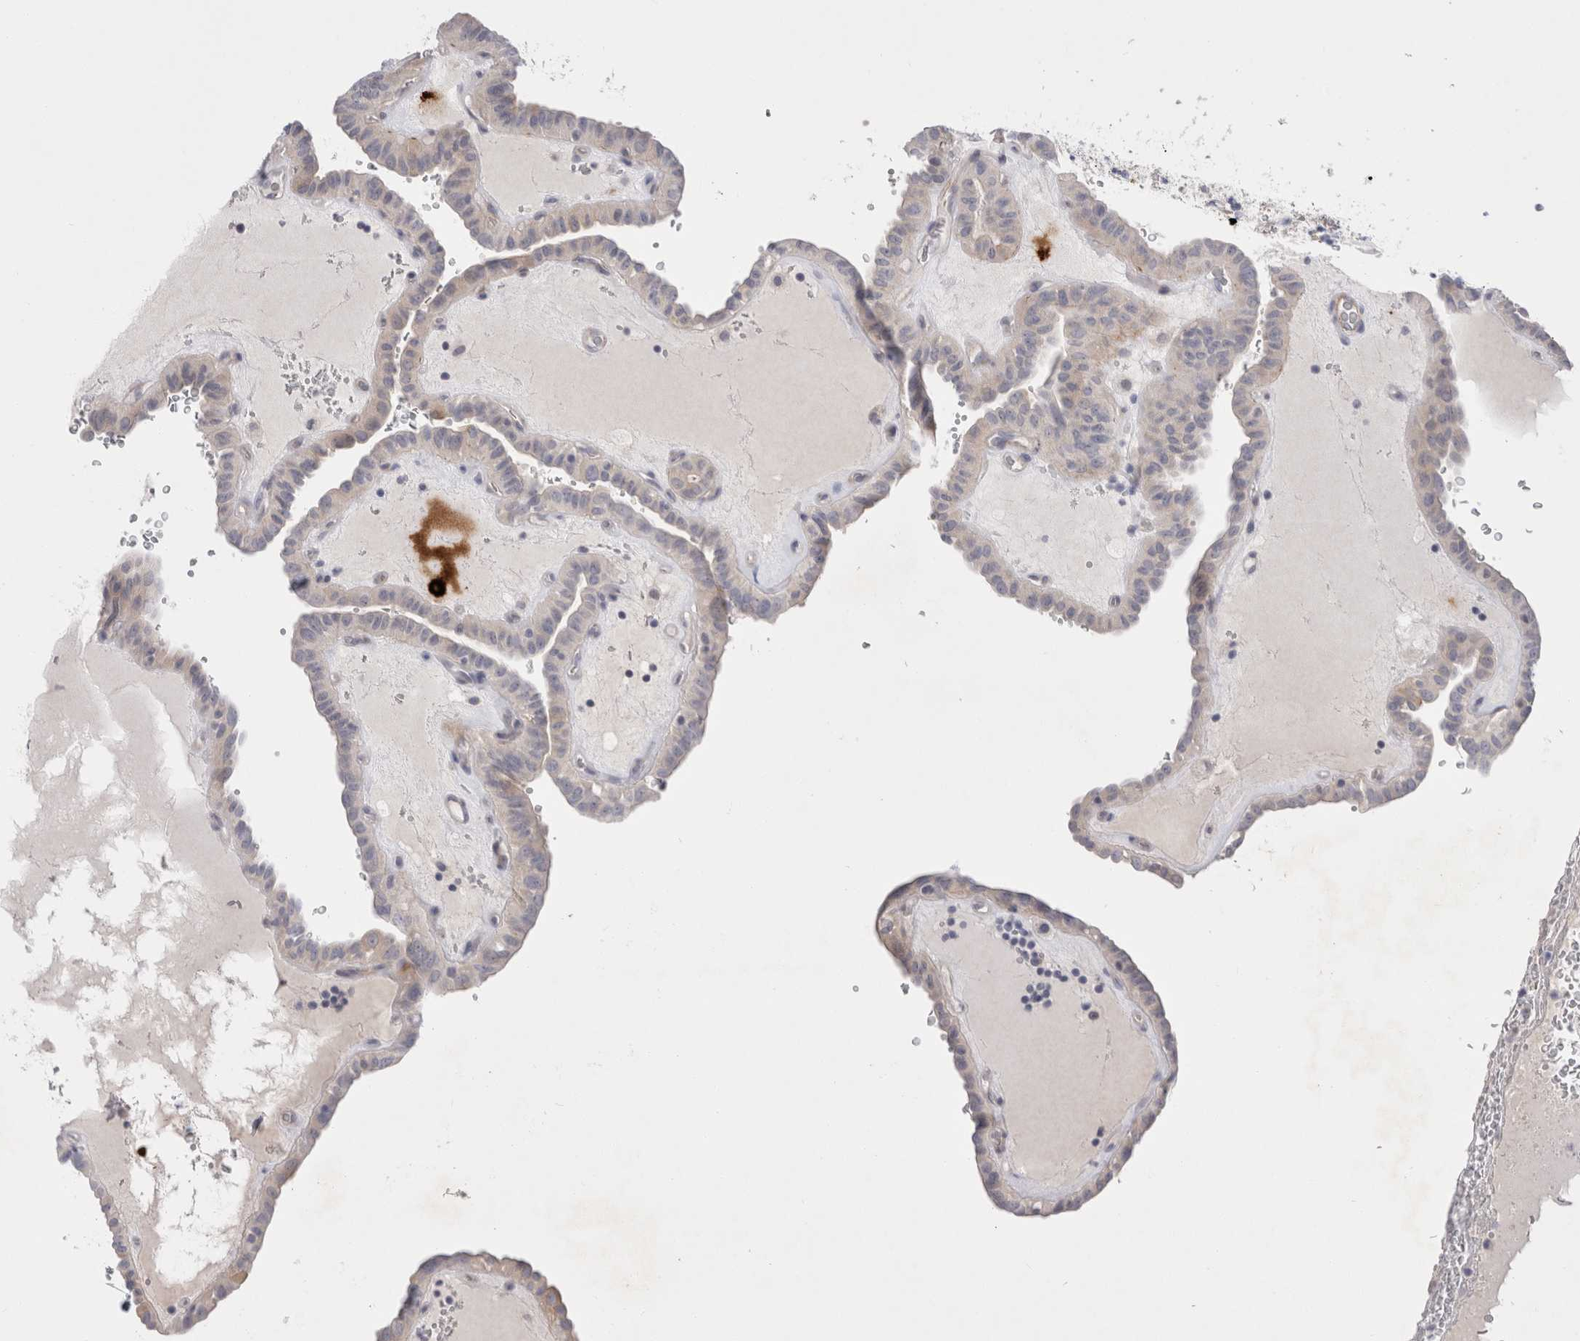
{"staining": {"intensity": "weak", "quantity": "<25%", "location": "cytoplasmic/membranous"}, "tissue": "thyroid cancer", "cell_type": "Tumor cells", "image_type": "cancer", "snomed": [{"axis": "morphology", "description": "Papillary adenocarcinoma, NOS"}, {"axis": "topography", "description": "Thyroid gland"}], "caption": "Photomicrograph shows no protein positivity in tumor cells of thyroid cancer (papillary adenocarcinoma) tissue.", "gene": "SPINK2", "patient": {"sex": "male", "age": 77}}